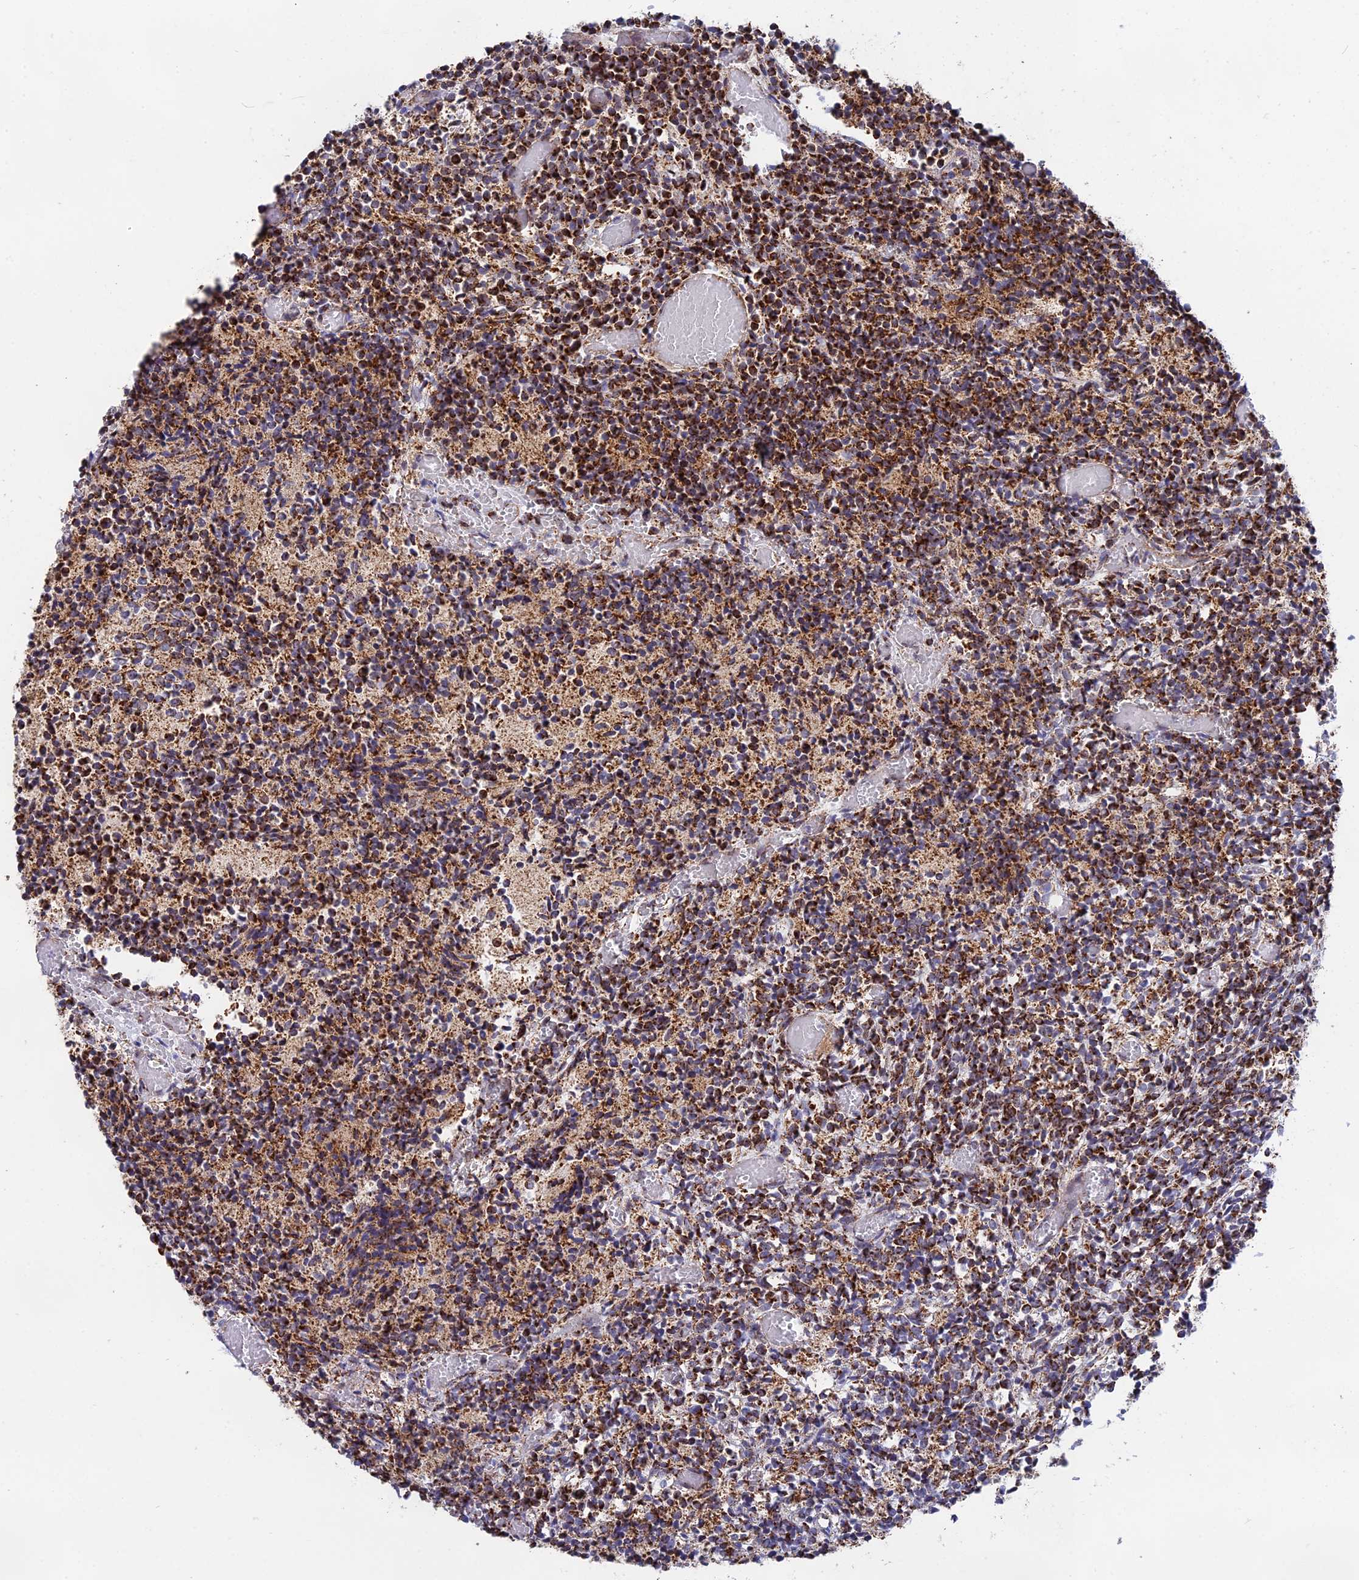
{"staining": {"intensity": "strong", "quantity": "25%-75%", "location": "cytoplasmic/membranous"}, "tissue": "glioma", "cell_type": "Tumor cells", "image_type": "cancer", "snomed": [{"axis": "morphology", "description": "Glioma, malignant, Low grade"}, {"axis": "topography", "description": "Brain"}], "caption": "Glioma stained with a brown dye reveals strong cytoplasmic/membranous positive staining in approximately 25%-75% of tumor cells.", "gene": "CDC16", "patient": {"sex": "female", "age": 1}}